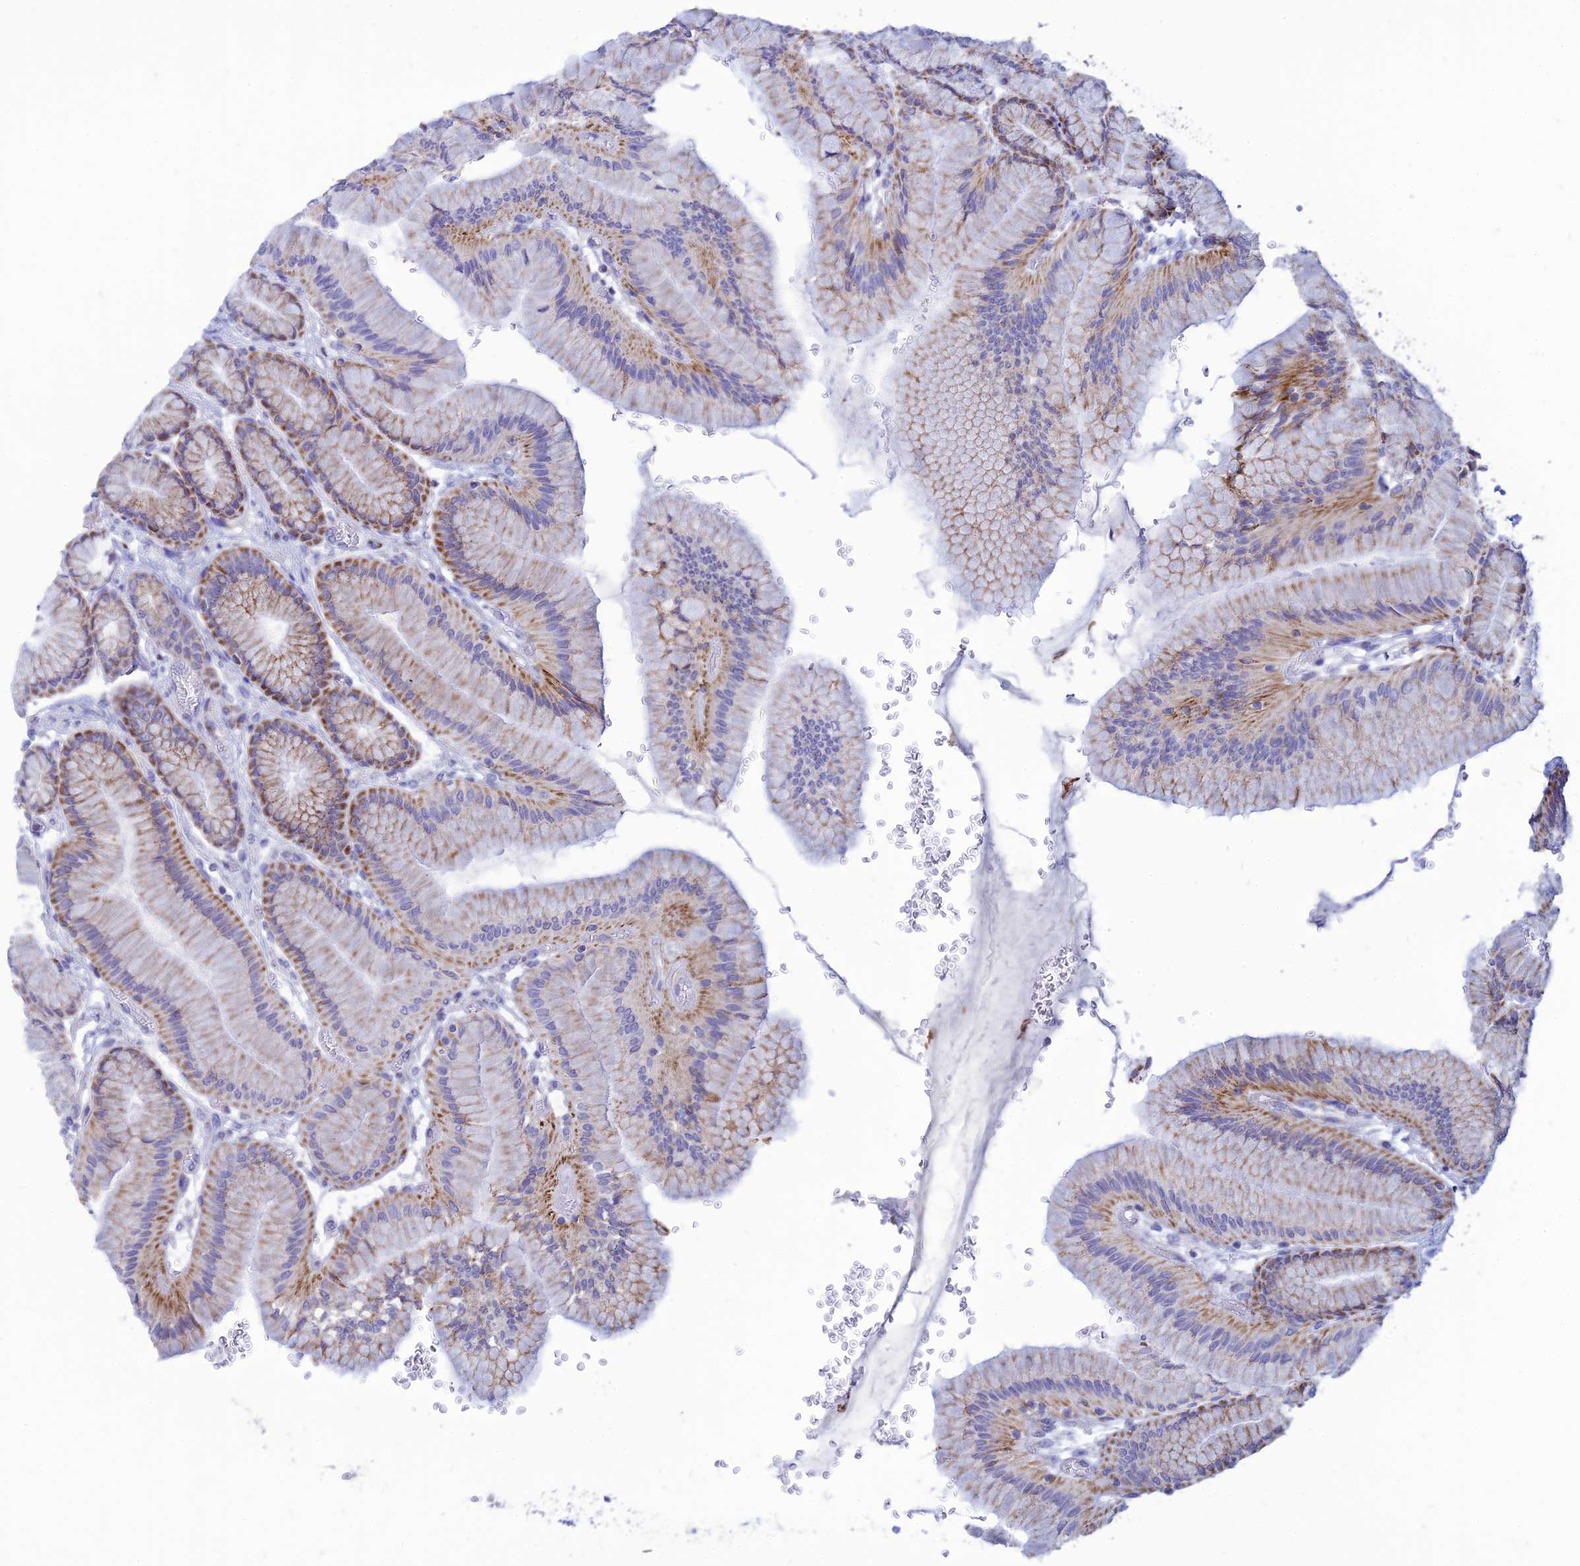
{"staining": {"intensity": "moderate", "quantity": ">75%", "location": "cytoplasmic/membranous"}, "tissue": "stomach", "cell_type": "Glandular cells", "image_type": "normal", "snomed": [{"axis": "morphology", "description": "Normal tissue, NOS"}, {"axis": "morphology", "description": "Adenocarcinoma, NOS"}, {"axis": "morphology", "description": "Adenocarcinoma, High grade"}, {"axis": "topography", "description": "Stomach, upper"}, {"axis": "topography", "description": "Stomach"}], "caption": "A photomicrograph of stomach stained for a protein reveals moderate cytoplasmic/membranous brown staining in glandular cells. (brown staining indicates protein expression, while blue staining denotes nuclei).", "gene": "PACC1", "patient": {"sex": "female", "age": 65}}